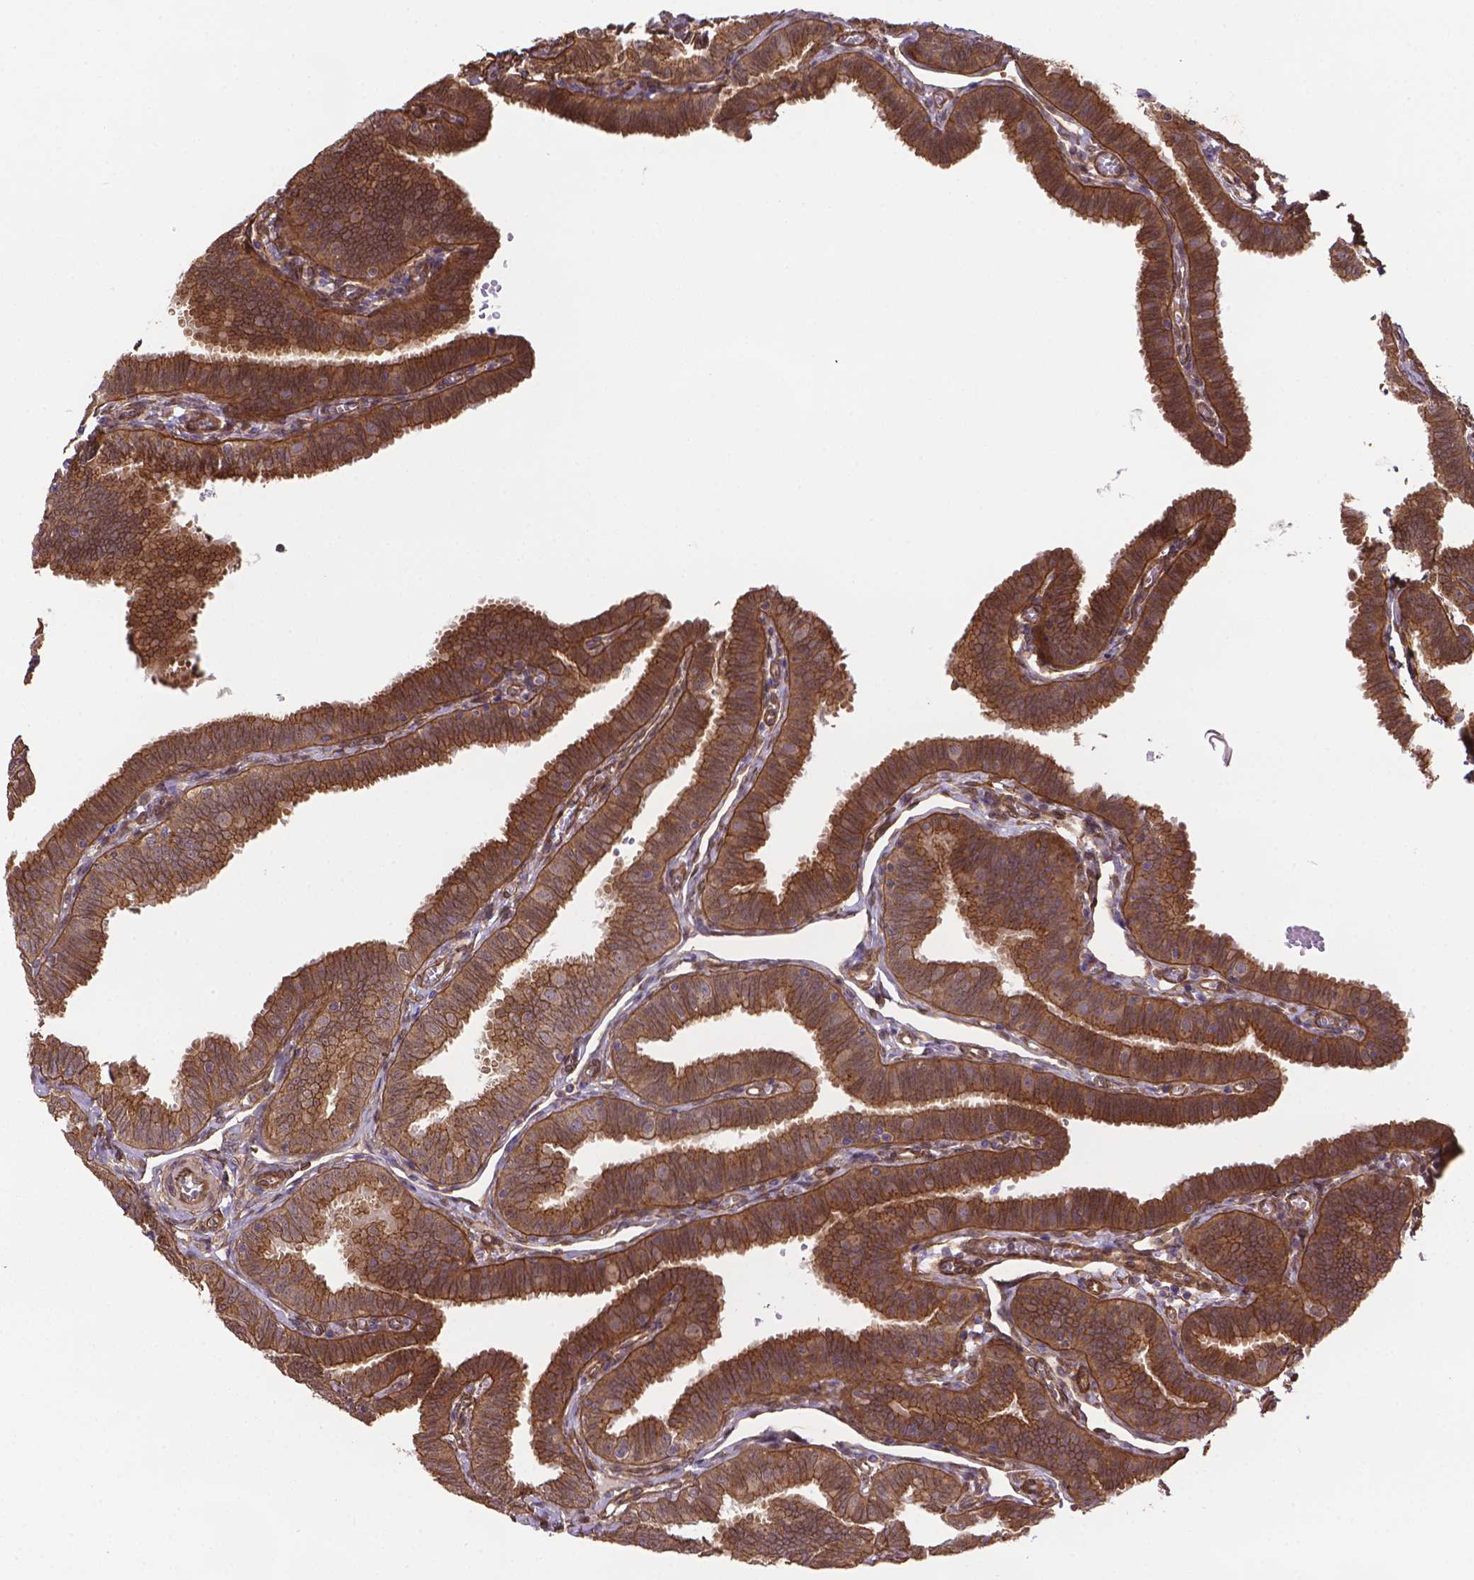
{"staining": {"intensity": "moderate", "quantity": ">75%", "location": "cytoplasmic/membranous"}, "tissue": "fallopian tube", "cell_type": "Glandular cells", "image_type": "normal", "snomed": [{"axis": "morphology", "description": "Normal tissue, NOS"}, {"axis": "topography", "description": "Fallopian tube"}], "caption": "Protein expression analysis of unremarkable fallopian tube displays moderate cytoplasmic/membranous positivity in approximately >75% of glandular cells. Nuclei are stained in blue.", "gene": "YAP1", "patient": {"sex": "female", "age": 25}}